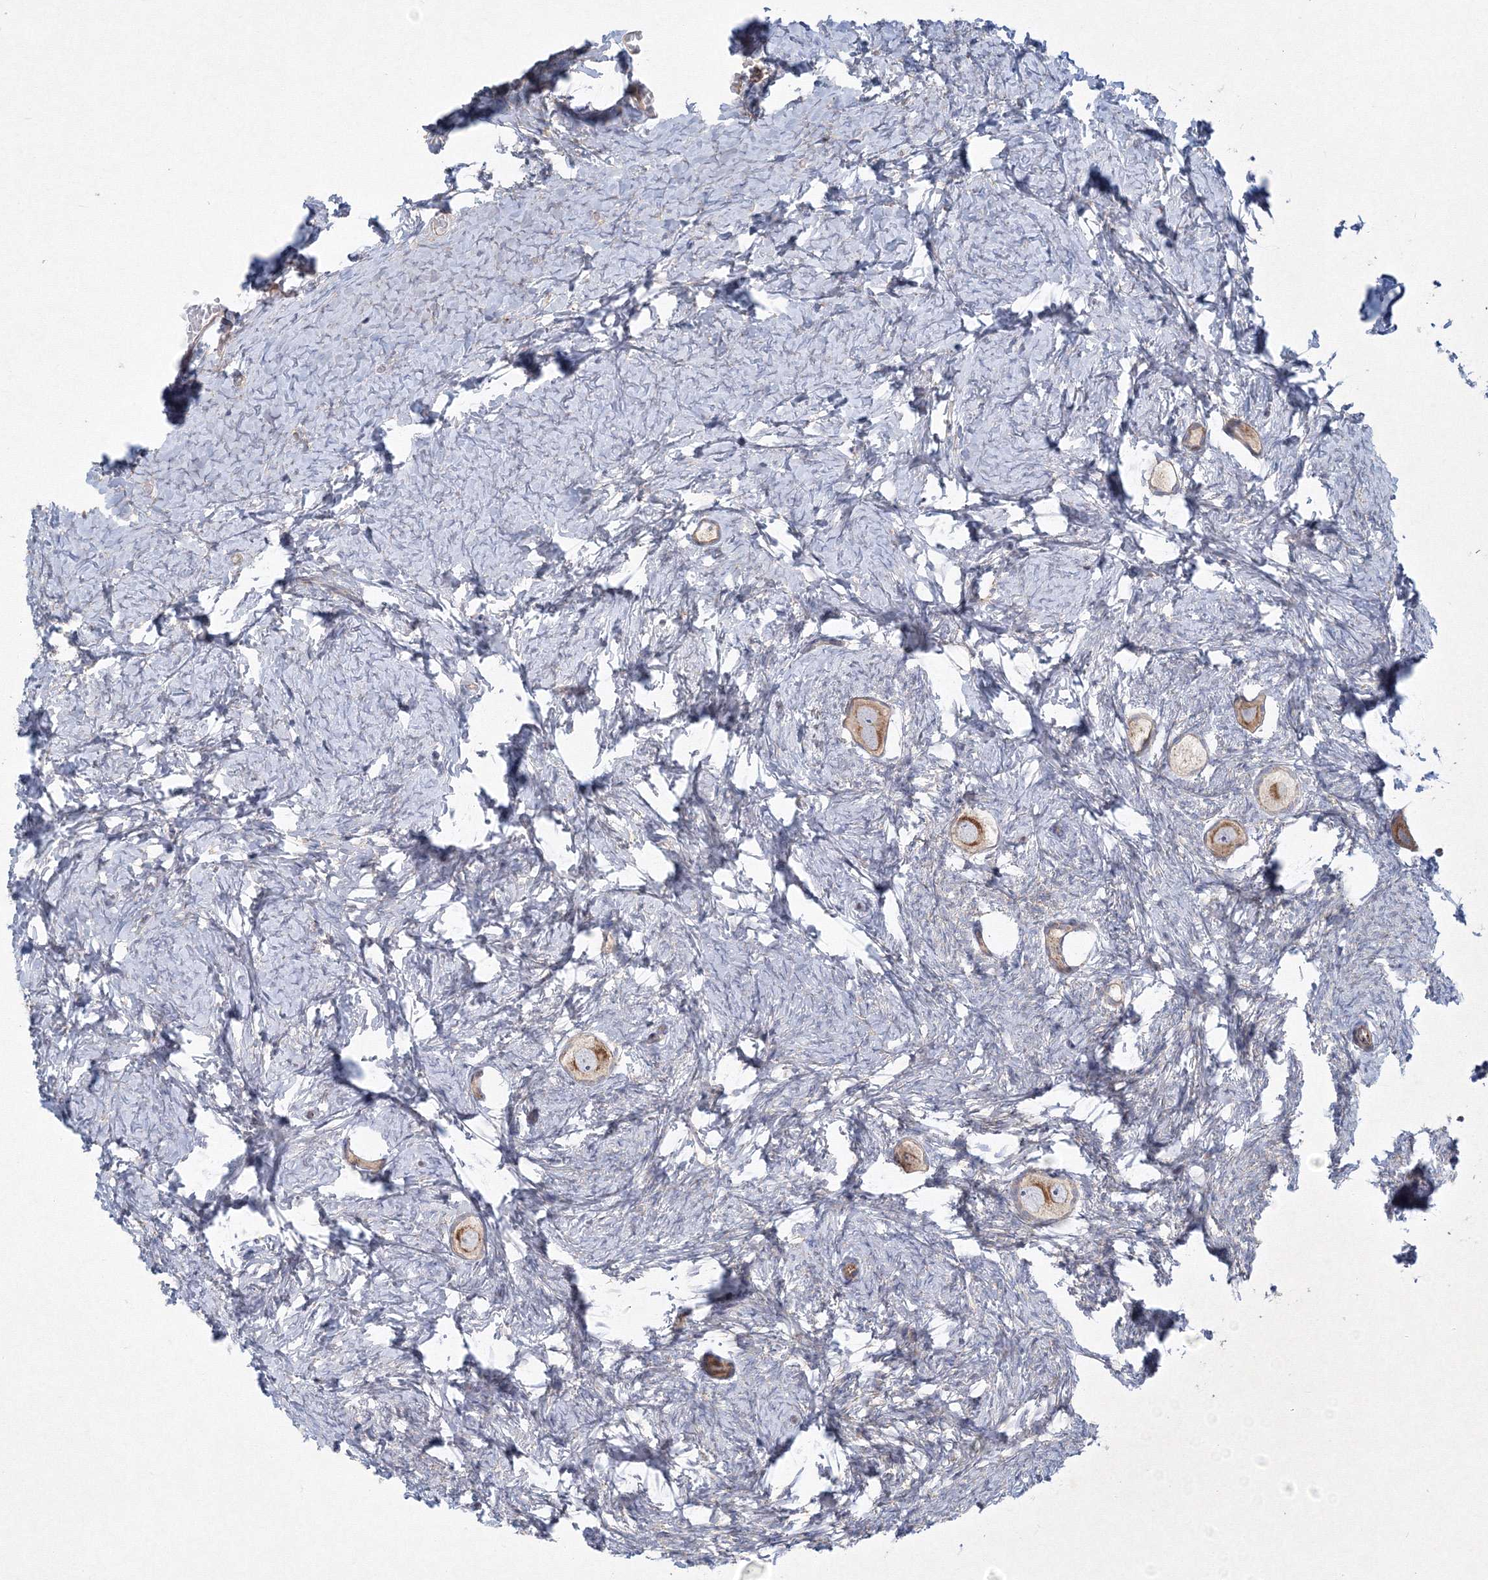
{"staining": {"intensity": "moderate", "quantity": ">75%", "location": "cytoplasmic/membranous"}, "tissue": "ovary", "cell_type": "Follicle cells", "image_type": "normal", "snomed": [{"axis": "morphology", "description": "Normal tissue, NOS"}, {"axis": "topography", "description": "Ovary"}], "caption": "Immunohistochemical staining of normal ovary shows medium levels of moderate cytoplasmic/membranous staining in about >75% of follicle cells. (DAB (3,3'-diaminobenzidine) IHC with brightfield microscopy, high magnification).", "gene": "WDR49", "patient": {"sex": "female", "age": 27}}